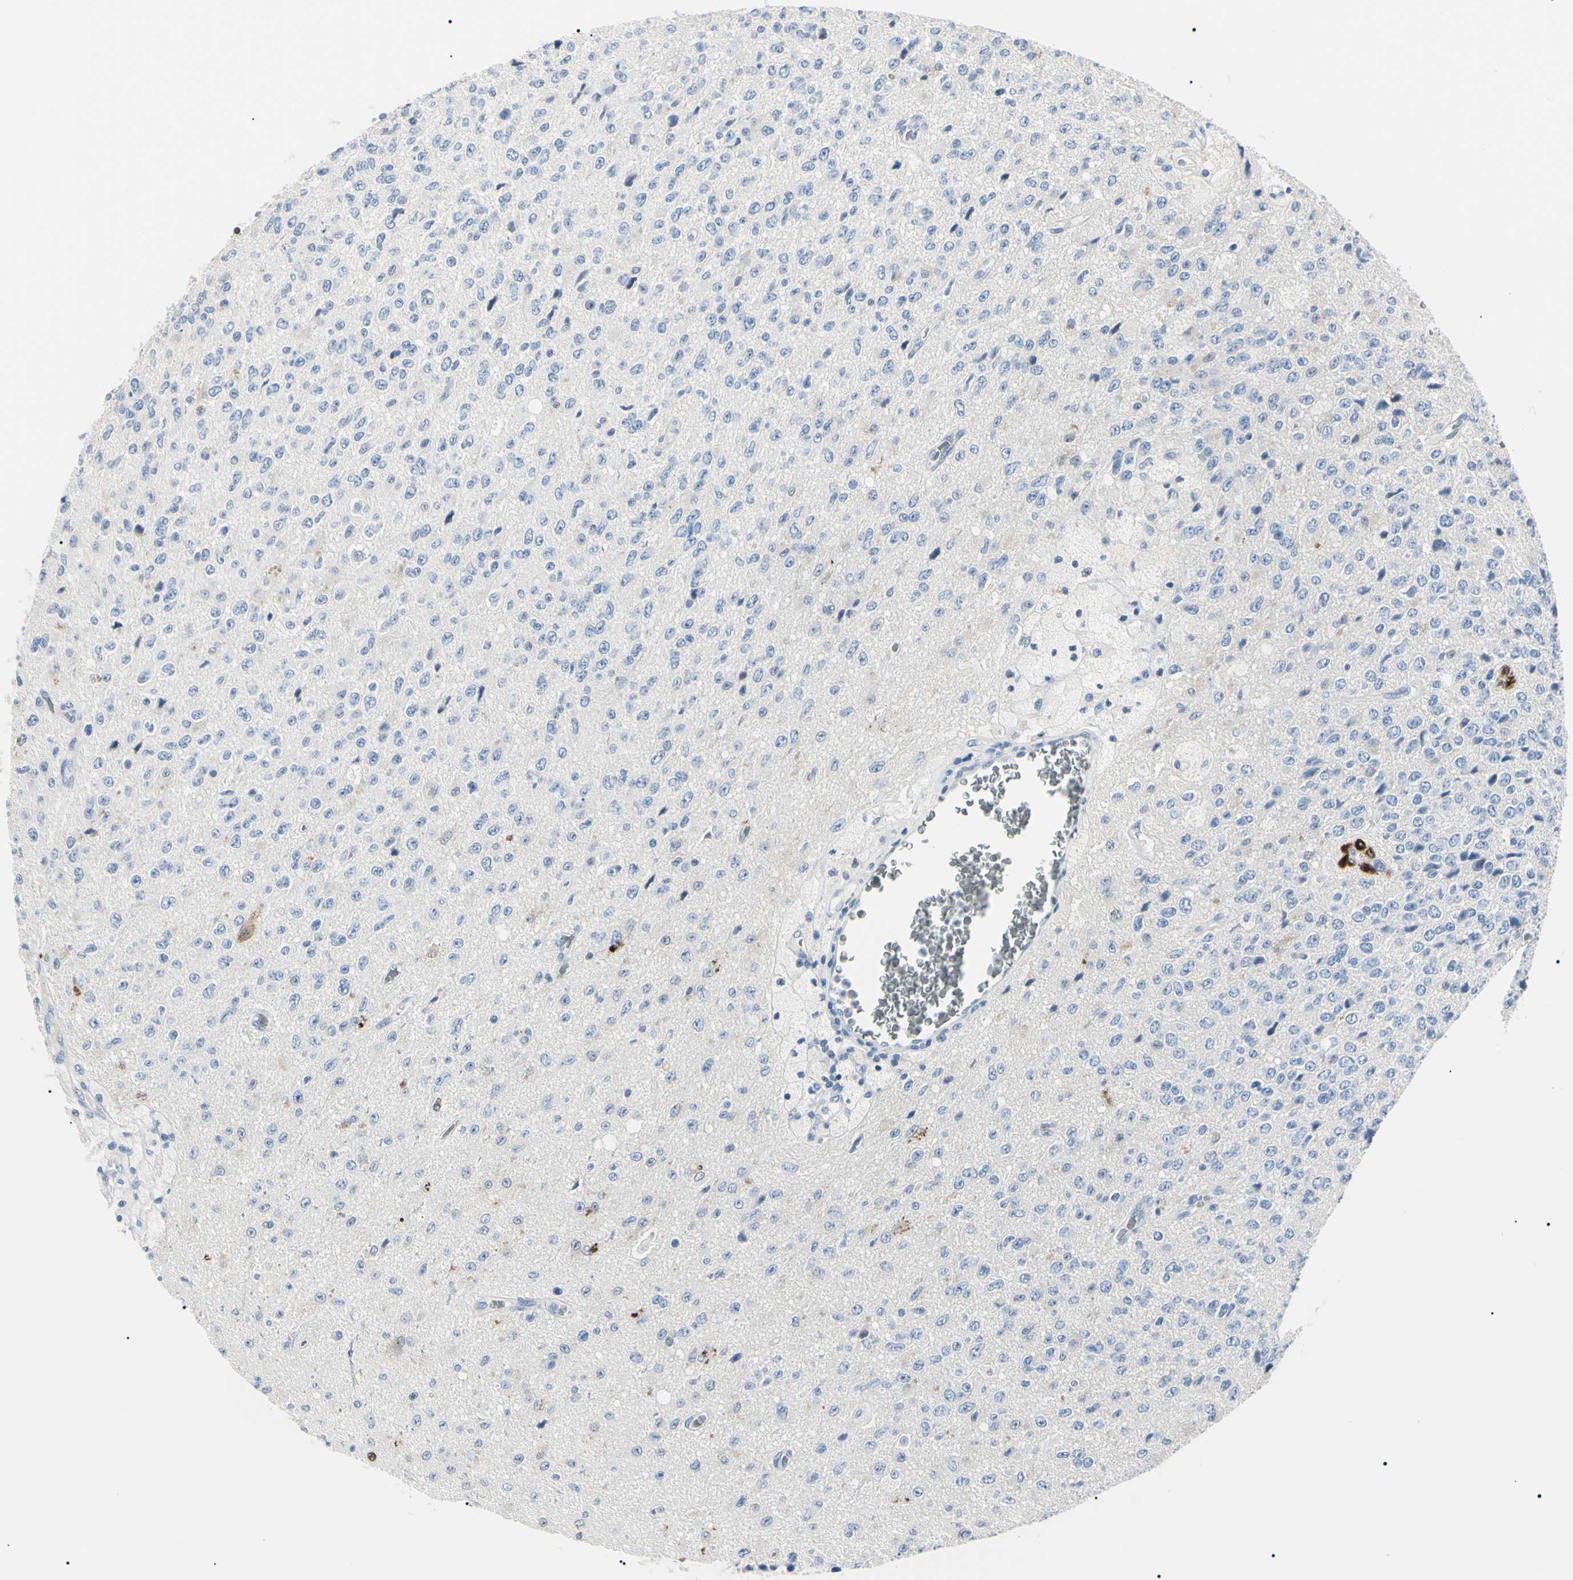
{"staining": {"intensity": "negative", "quantity": "none", "location": "none"}, "tissue": "glioma", "cell_type": "Tumor cells", "image_type": "cancer", "snomed": [{"axis": "morphology", "description": "Glioma, malignant, High grade"}, {"axis": "topography", "description": "pancreas cauda"}], "caption": "A histopathology image of human high-grade glioma (malignant) is negative for staining in tumor cells.", "gene": "CA2", "patient": {"sex": "male", "age": 60}}